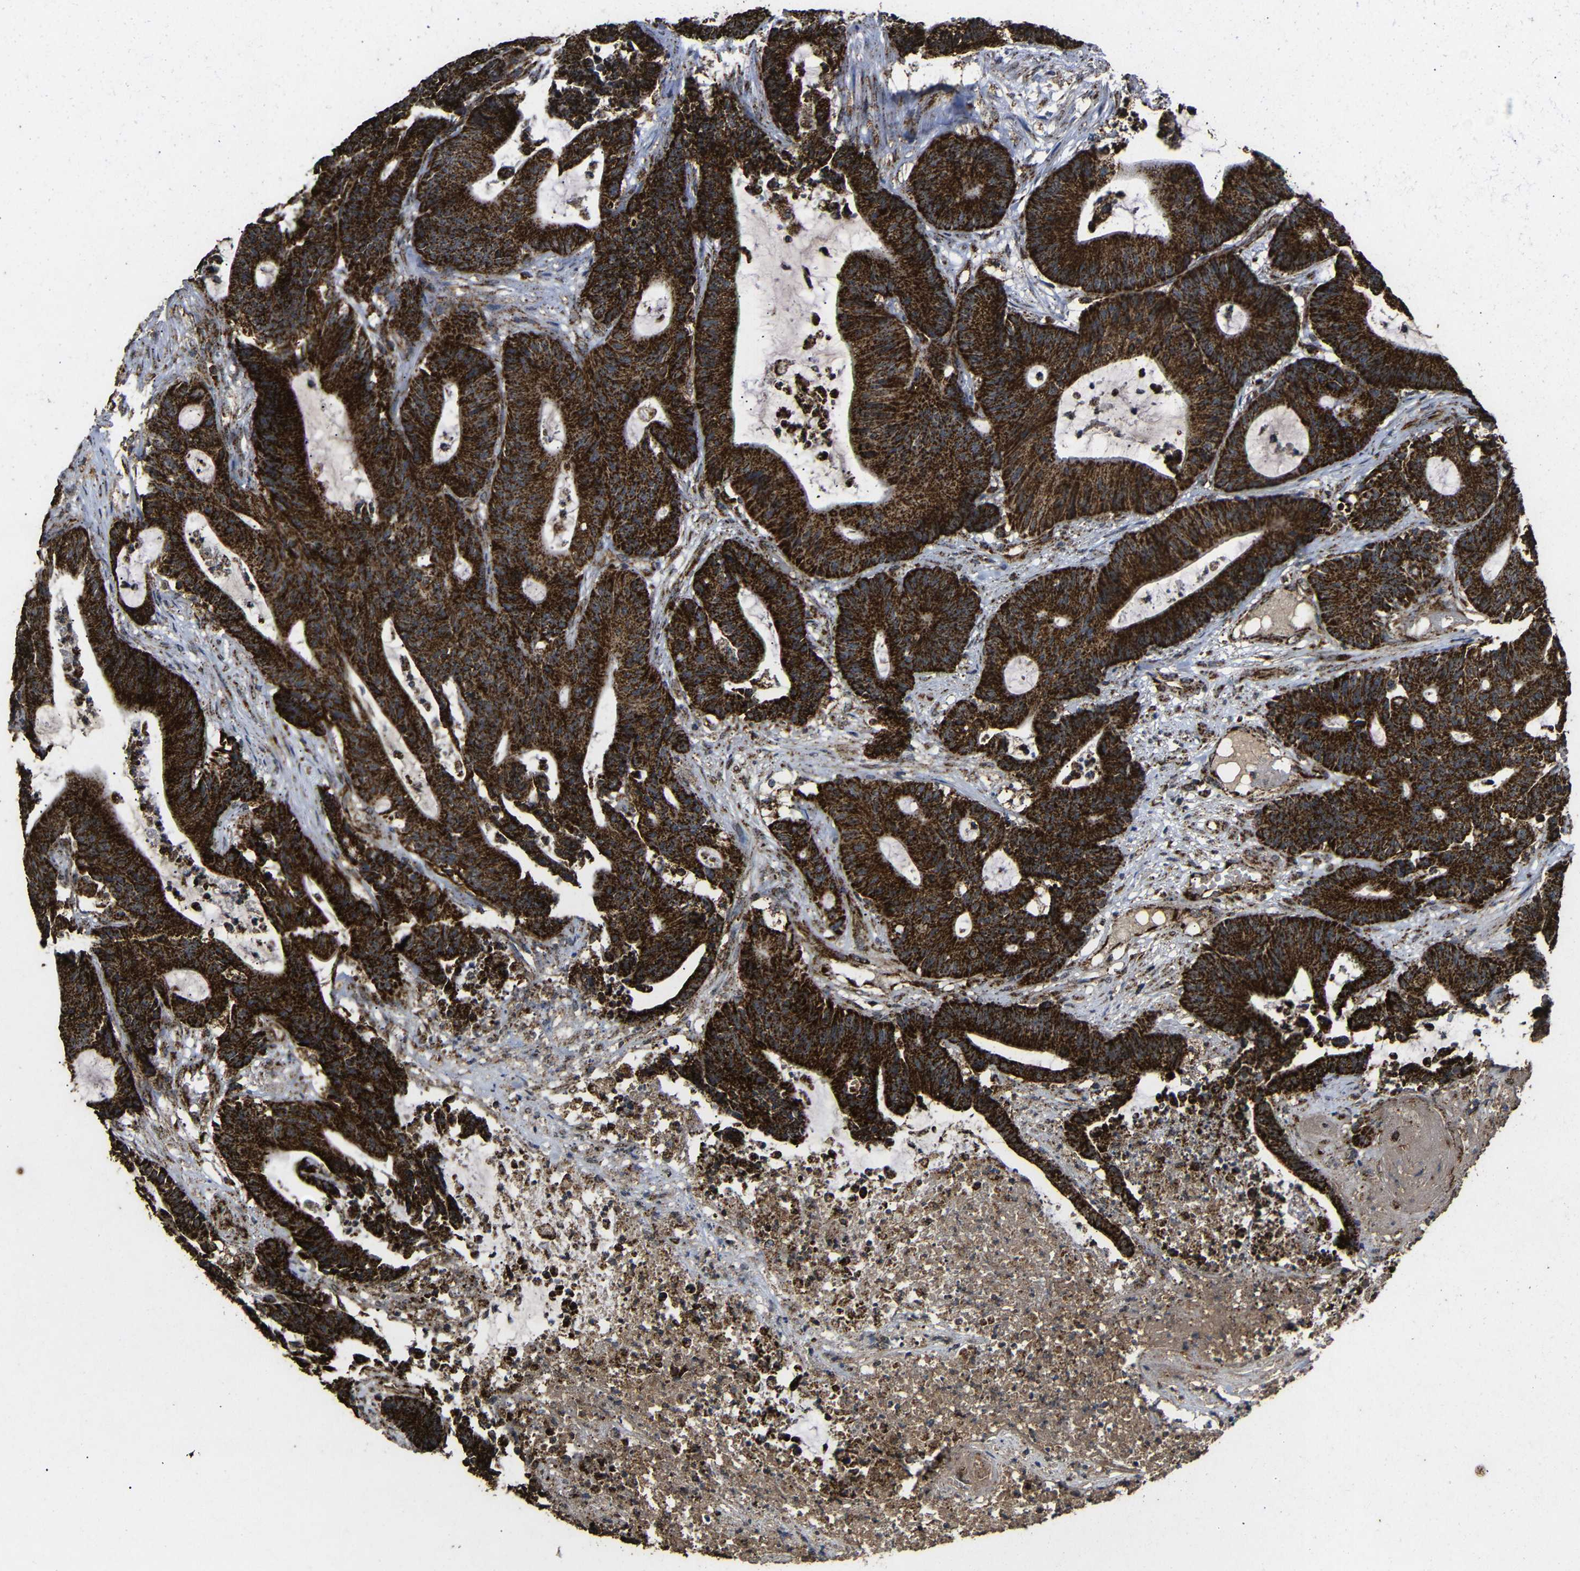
{"staining": {"intensity": "strong", "quantity": ">75%", "location": "cytoplasmic/membranous"}, "tissue": "colorectal cancer", "cell_type": "Tumor cells", "image_type": "cancer", "snomed": [{"axis": "morphology", "description": "Adenocarcinoma, NOS"}, {"axis": "topography", "description": "Colon"}], "caption": "DAB (3,3'-diaminobenzidine) immunohistochemical staining of colorectal cancer shows strong cytoplasmic/membranous protein staining in about >75% of tumor cells.", "gene": "ATP5F1A", "patient": {"sex": "female", "age": 84}}